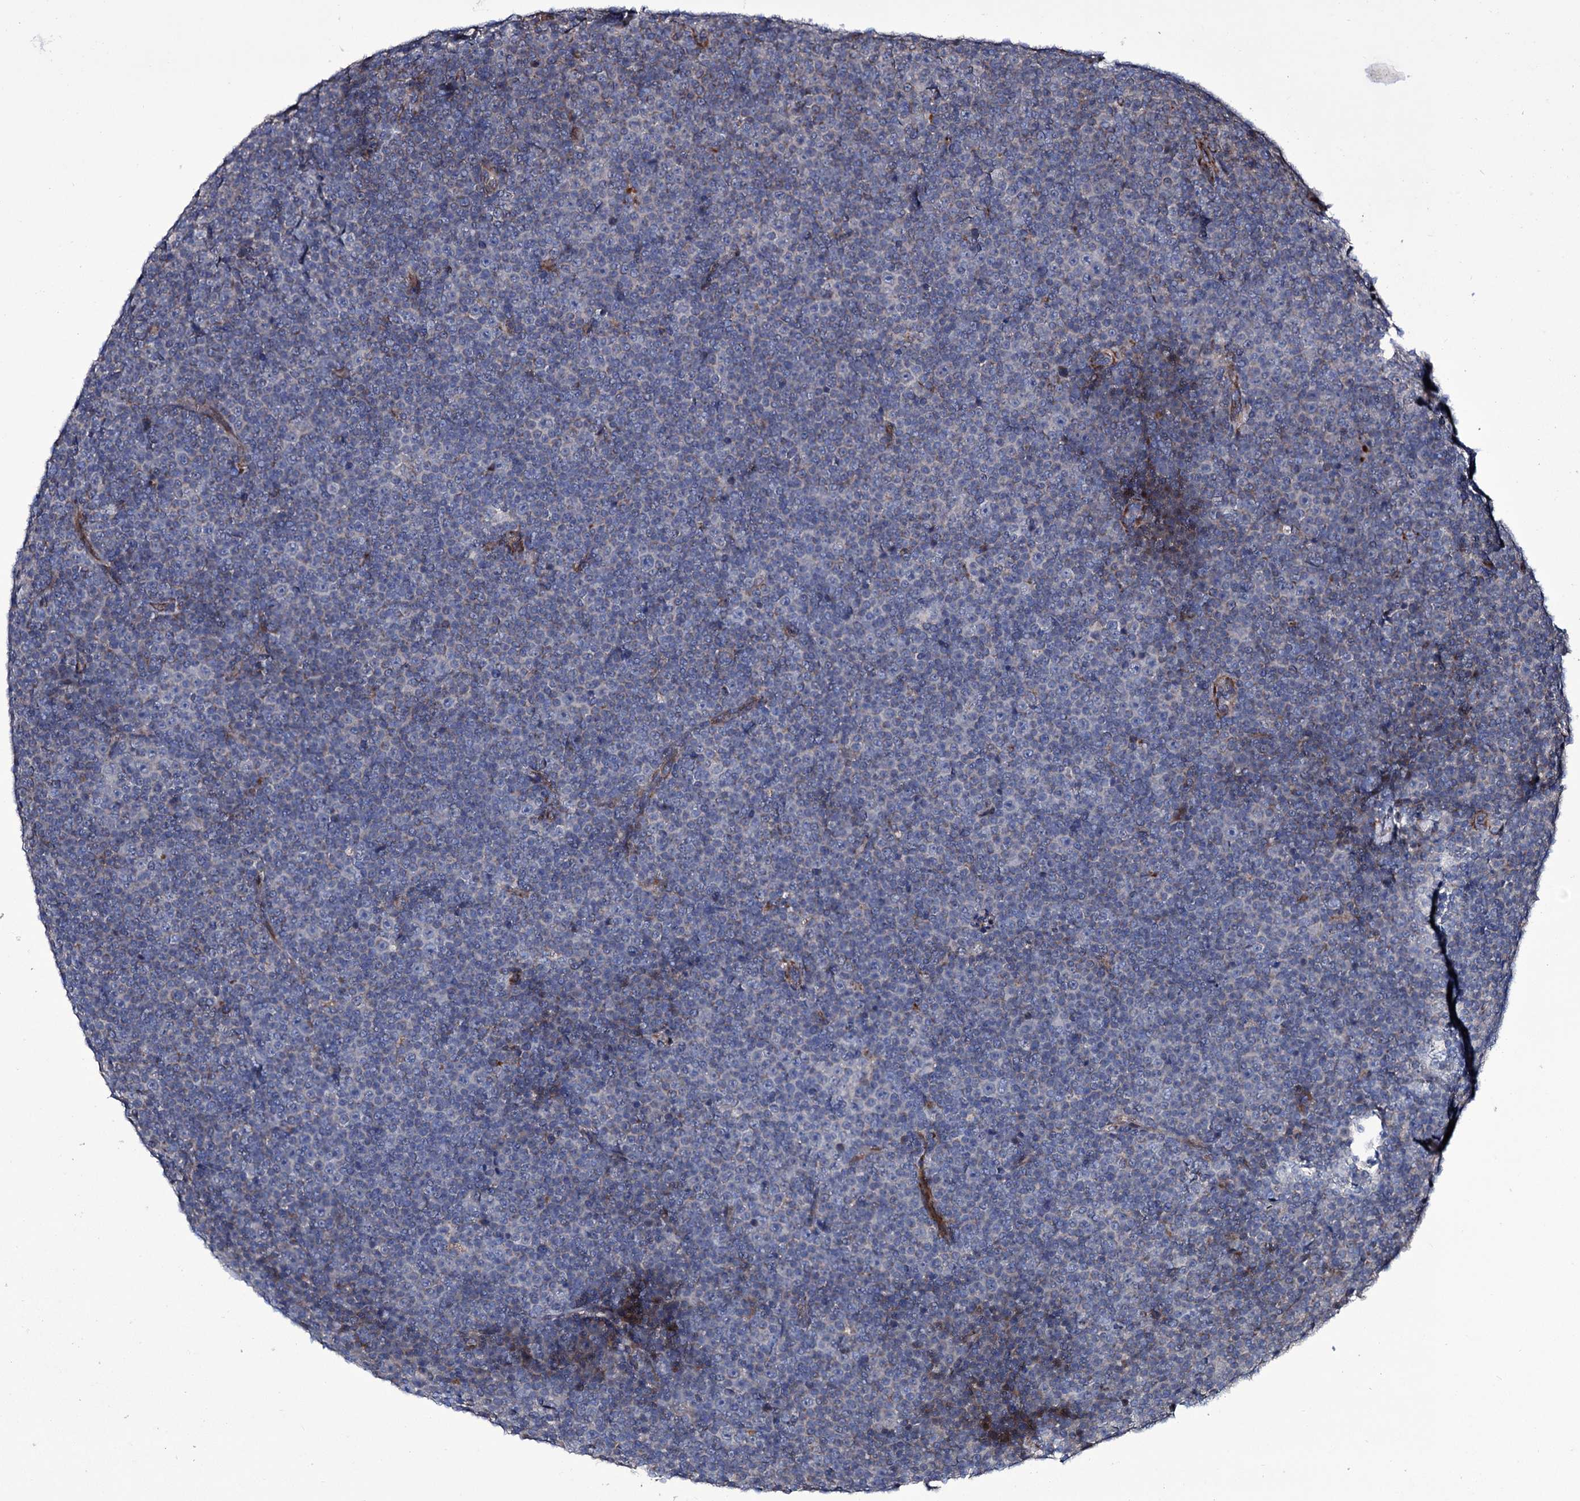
{"staining": {"intensity": "negative", "quantity": "none", "location": "none"}, "tissue": "lymphoma", "cell_type": "Tumor cells", "image_type": "cancer", "snomed": [{"axis": "morphology", "description": "Malignant lymphoma, non-Hodgkin's type, Low grade"}, {"axis": "topography", "description": "Lymph node"}], "caption": "The photomicrograph displays no significant positivity in tumor cells of low-grade malignant lymphoma, non-Hodgkin's type.", "gene": "TUBGCP5", "patient": {"sex": "female", "age": 67}}